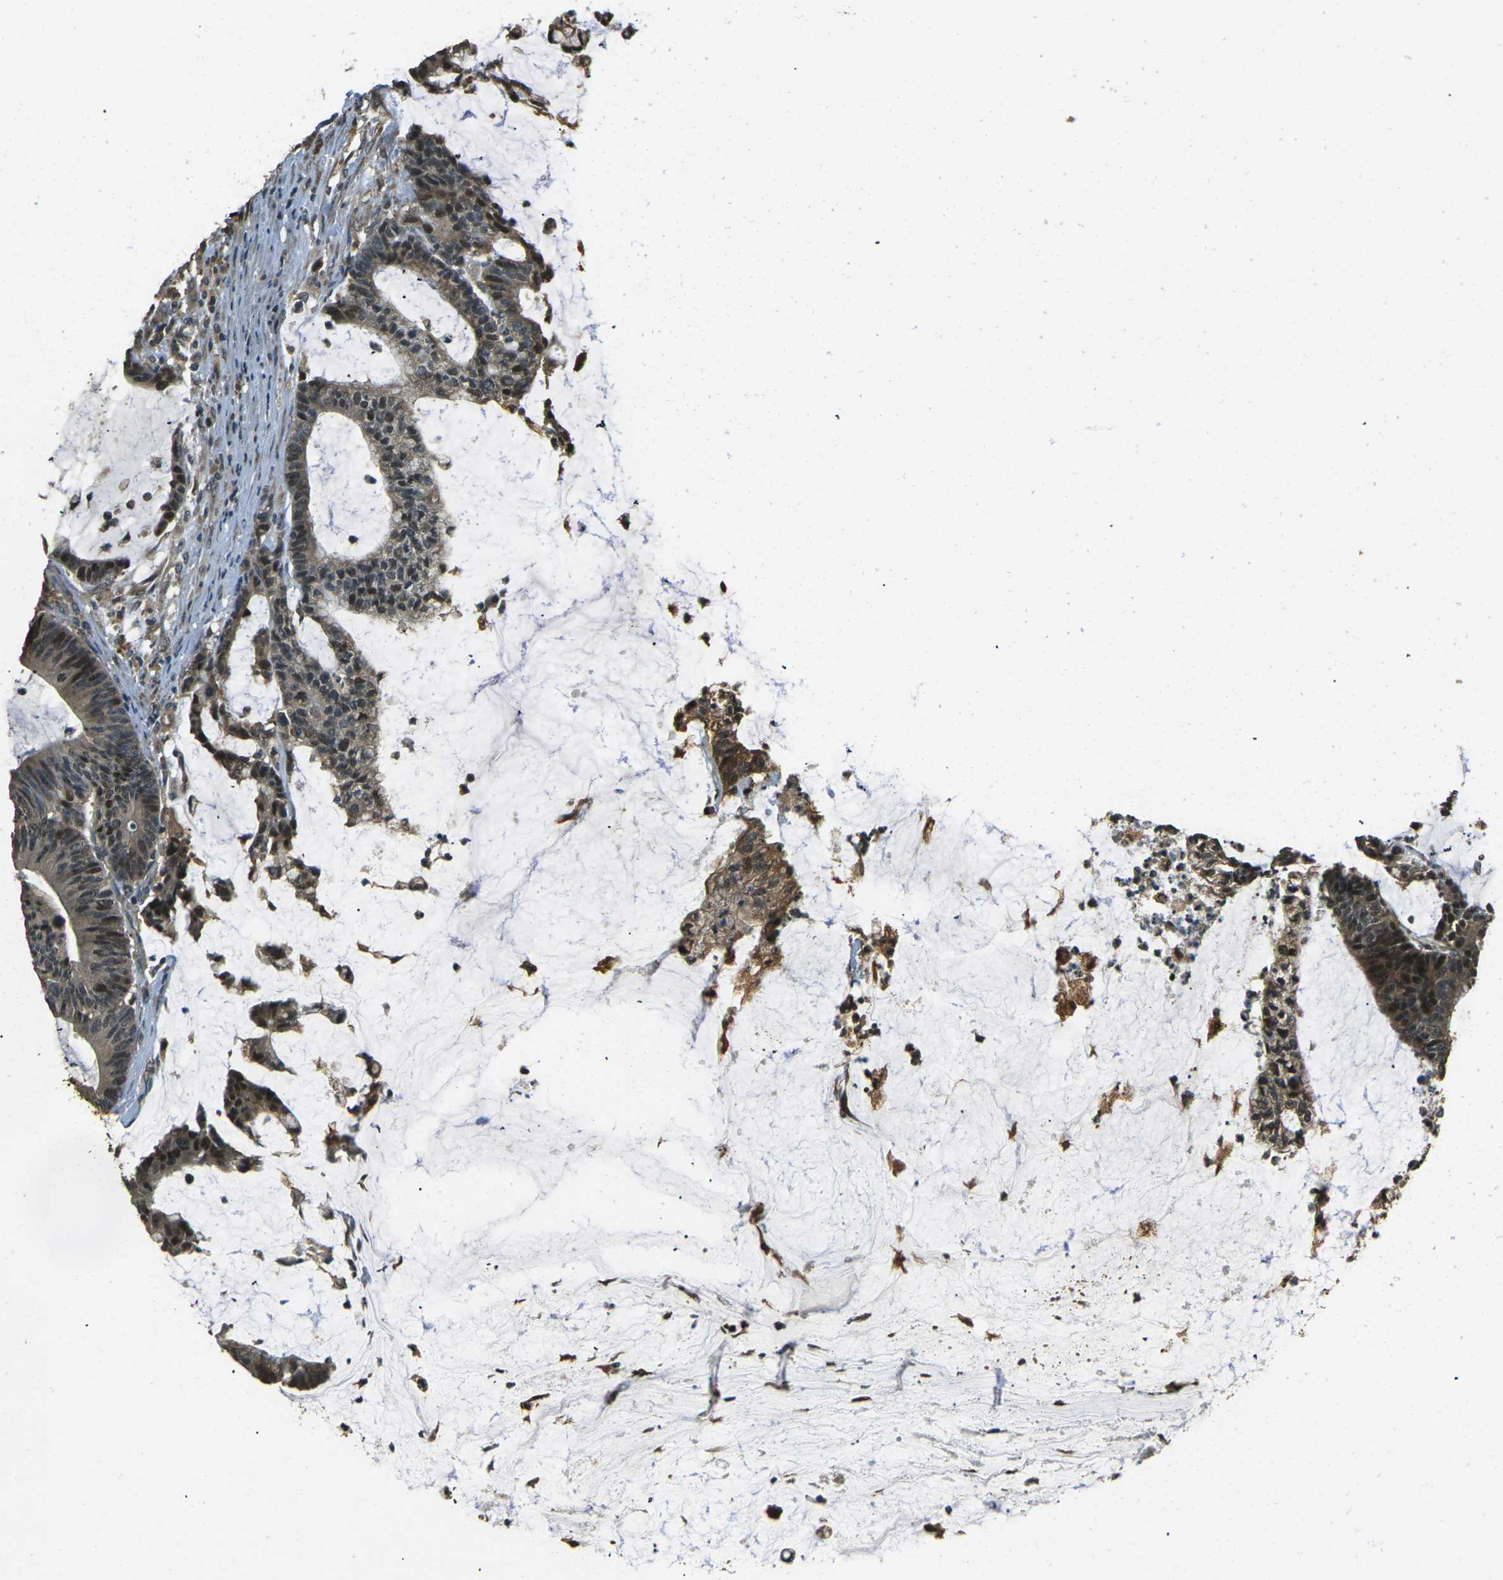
{"staining": {"intensity": "moderate", "quantity": ">75%", "location": "cytoplasmic/membranous,nuclear"}, "tissue": "colorectal cancer", "cell_type": "Tumor cells", "image_type": "cancer", "snomed": [{"axis": "morphology", "description": "Adenocarcinoma, NOS"}, {"axis": "topography", "description": "Colon"}], "caption": "Moderate cytoplasmic/membranous and nuclear expression is identified in approximately >75% of tumor cells in colorectal cancer (adenocarcinoma).", "gene": "TOR1A", "patient": {"sex": "female", "age": 84}}